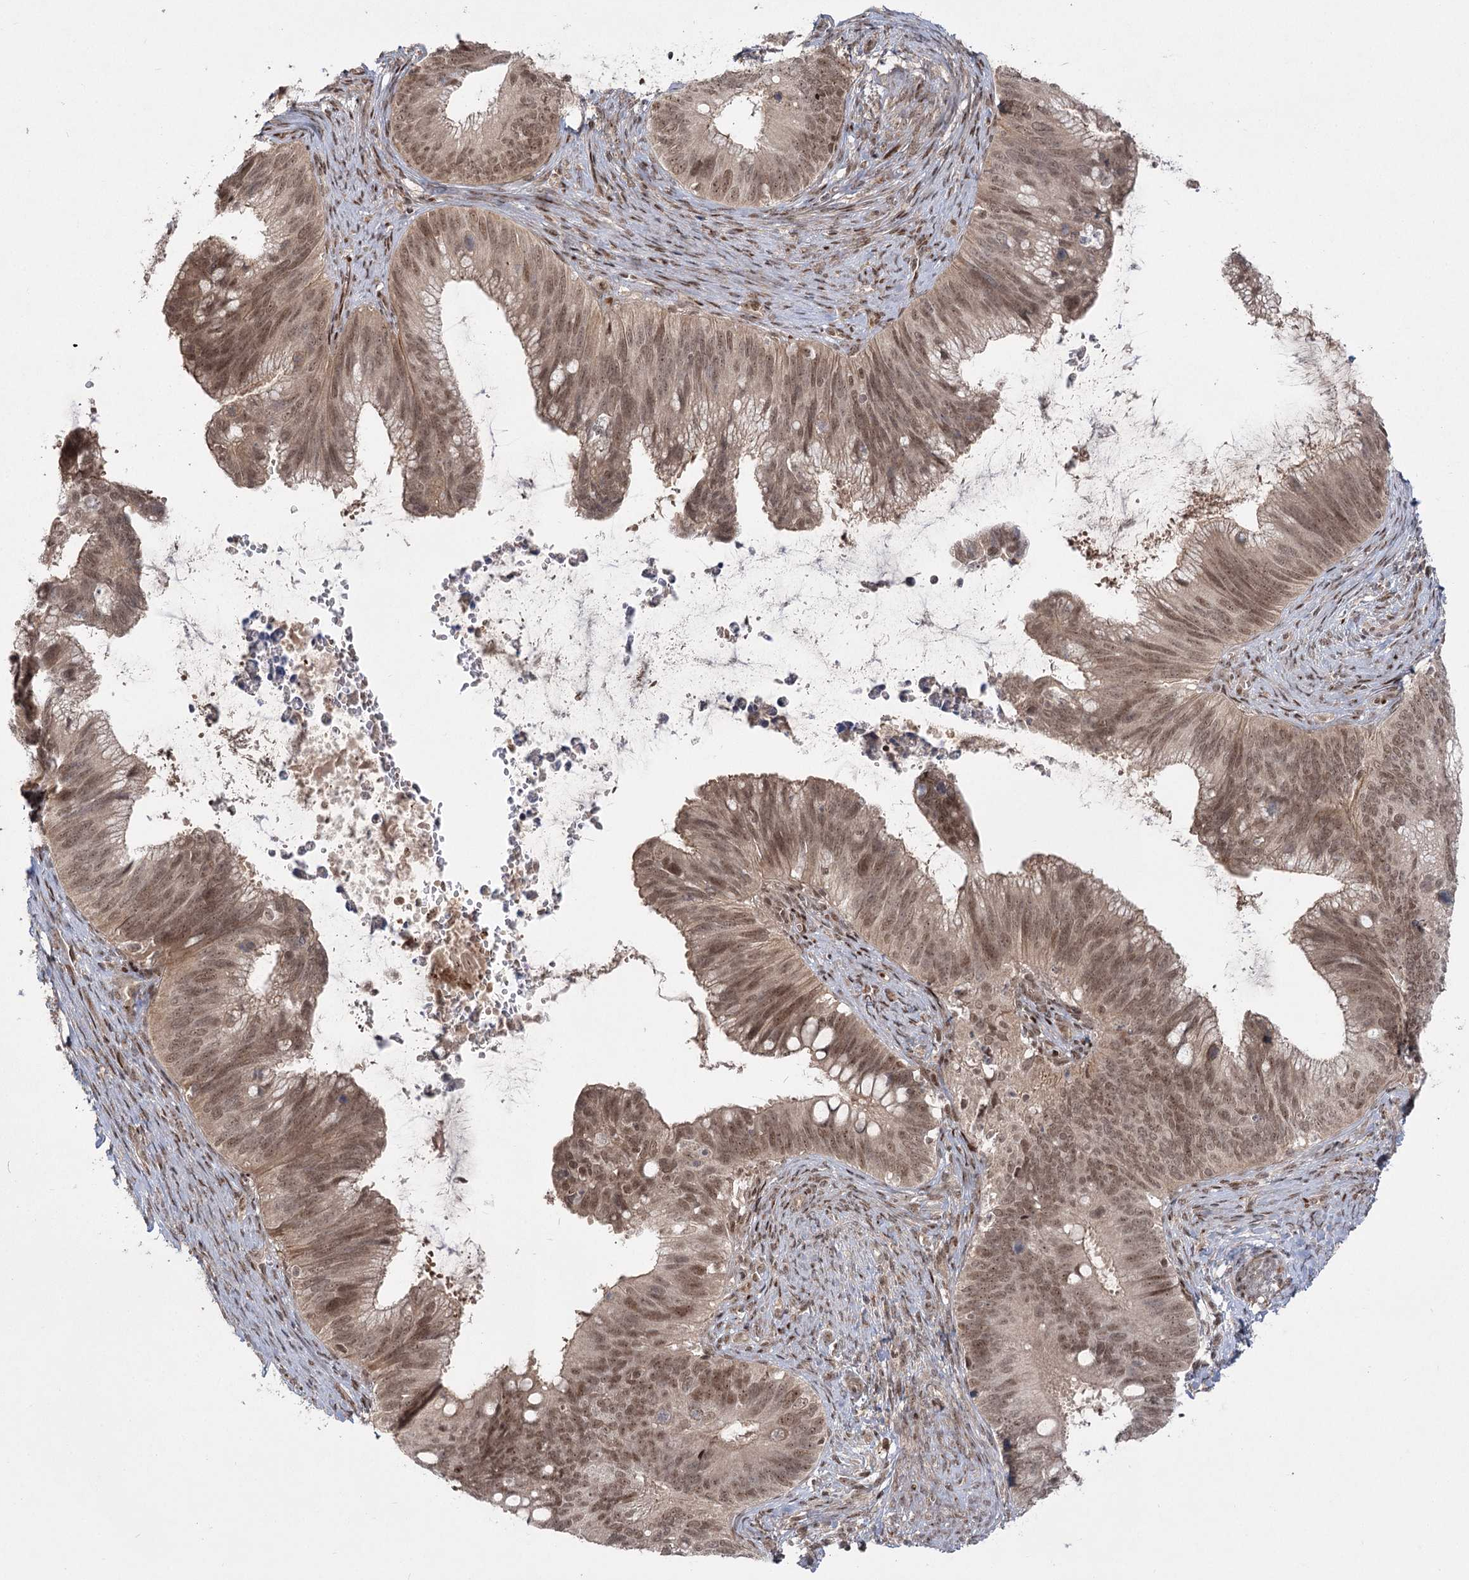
{"staining": {"intensity": "moderate", "quantity": ">75%", "location": "cytoplasmic/membranous,nuclear"}, "tissue": "cervical cancer", "cell_type": "Tumor cells", "image_type": "cancer", "snomed": [{"axis": "morphology", "description": "Adenocarcinoma, NOS"}, {"axis": "topography", "description": "Cervix"}], "caption": "IHC photomicrograph of cervical cancer stained for a protein (brown), which demonstrates medium levels of moderate cytoplasmic/membranous and nuclear expression in about >75% of tumor cells.", "gene": "HELQ", "patient": {"sex": "female", "age": 42}}